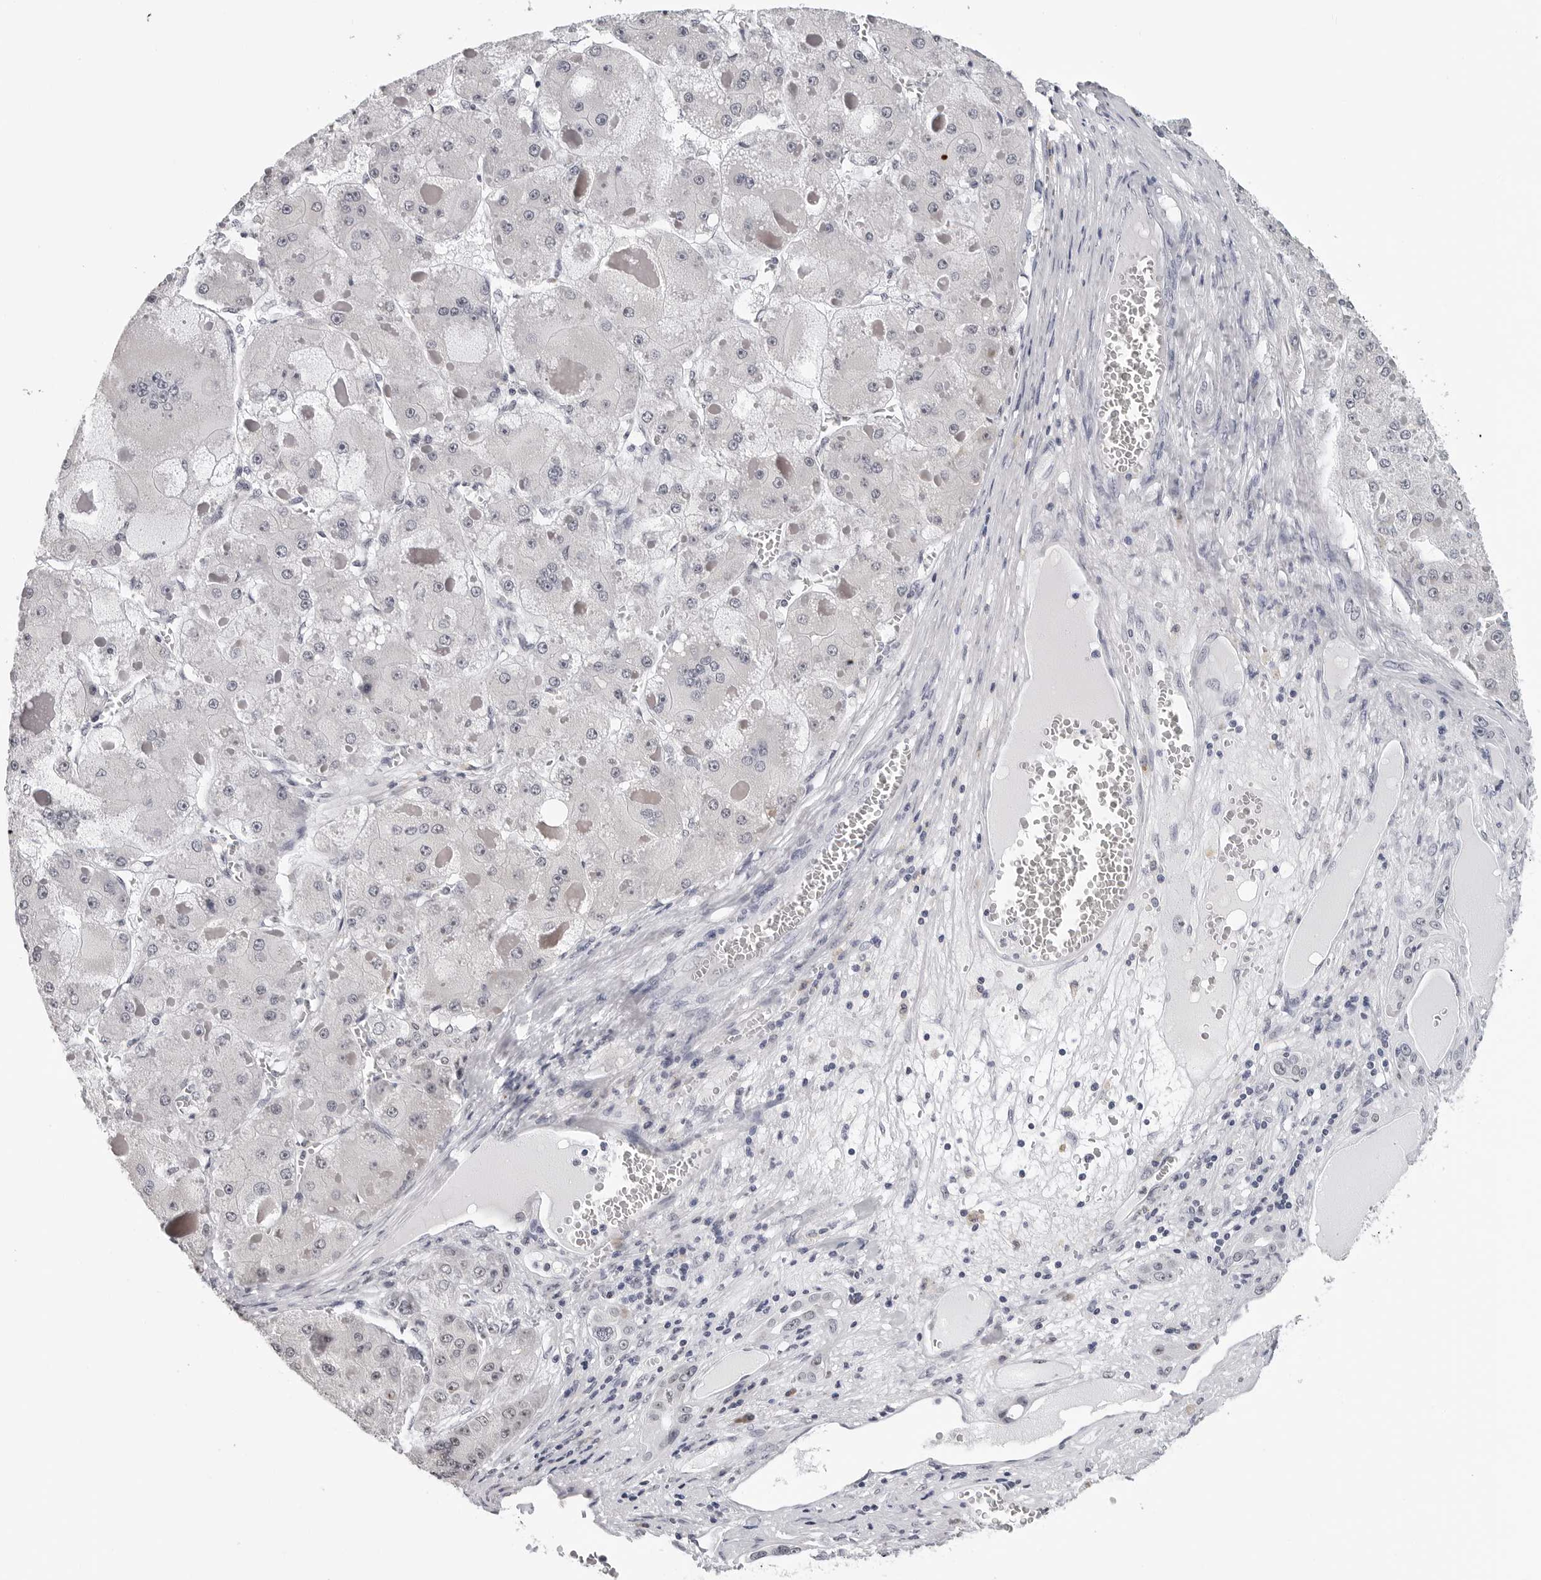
{"staining": {"intensity": "negative", "quantity": "none", "location": "none"}, "tissue": "liver cancer", "cell_type": "Tumor cells", "image_type": "cancer", "snomed": [{"axis": "morphology", "description": "Carcinoma, Hepatocellular, NOS"}, {"axis": "topography", "description": "Liver"}], "caption": "The IHC image has no significant positivity in tumor cells of liver hepatocellular carcinoma tissue. The staining is performed using DAB brown chromogen with nuclei counter-stained in using hematoxylin.", "gene": "GNL2", "patient": {"sex": "female", "age": 73}}